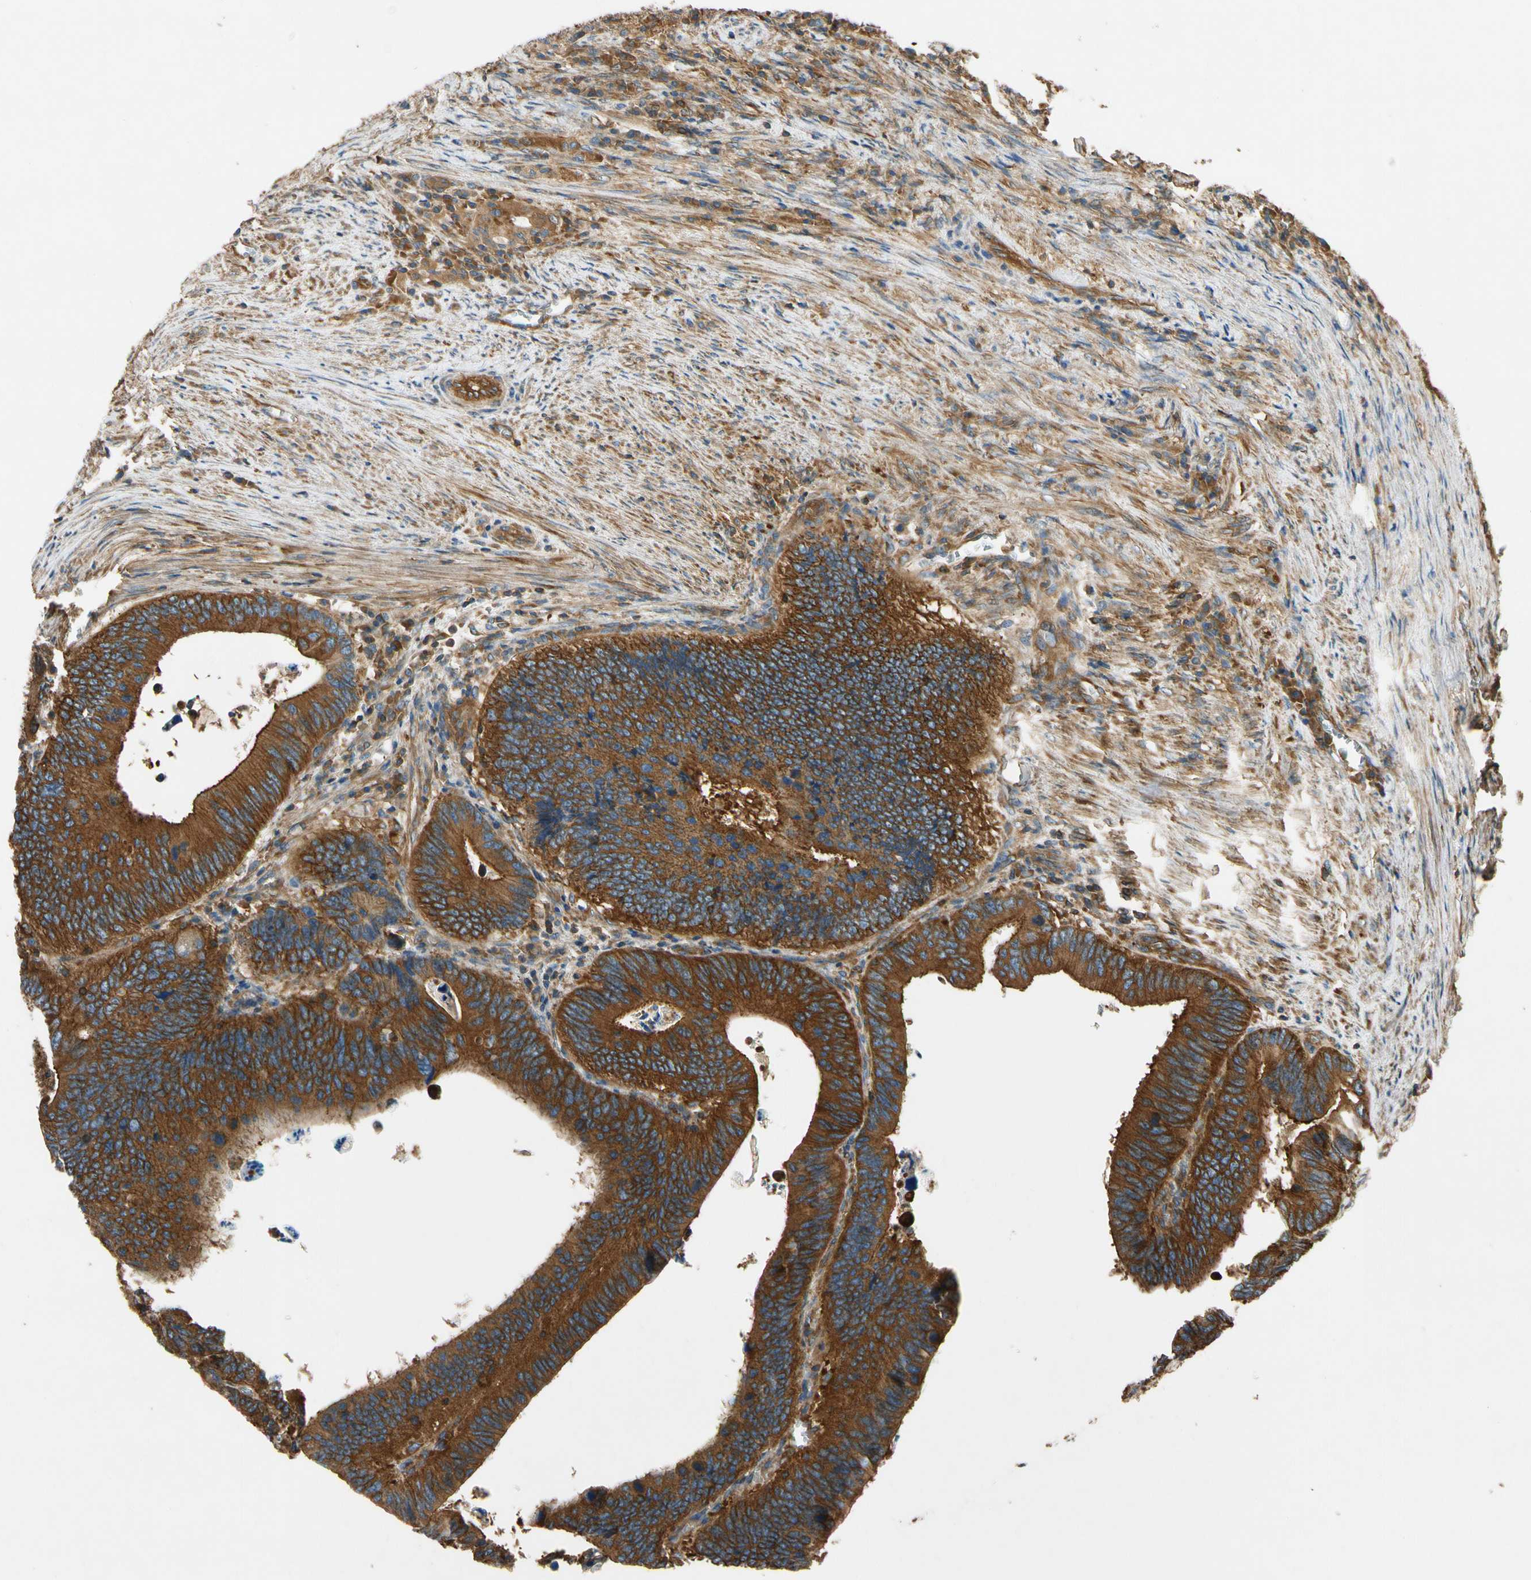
{"staining": {"intensity": "strong", "quantity": ">75%", "location": "cytoplasmic/membranous"}, "tissue": "colorectal cancer", "cell_type": "Tumor cells", "image_type": "cancer", "snomed": [{"axis": "morphology", "description": "Adenocarcinoma, NOS"}, {"axis": "topography", "description": "Colon"}], "caption": "Immunohistochemistry histopathology image of human colorectal adenocarcinoma stained for a protein (brown), which displays high levels of strong cytoplasmic/membranous positivity in approximately >75% of tumor cells.", "gene": "TCP11L1", "patient": {"sex": "male", "age": 72}}